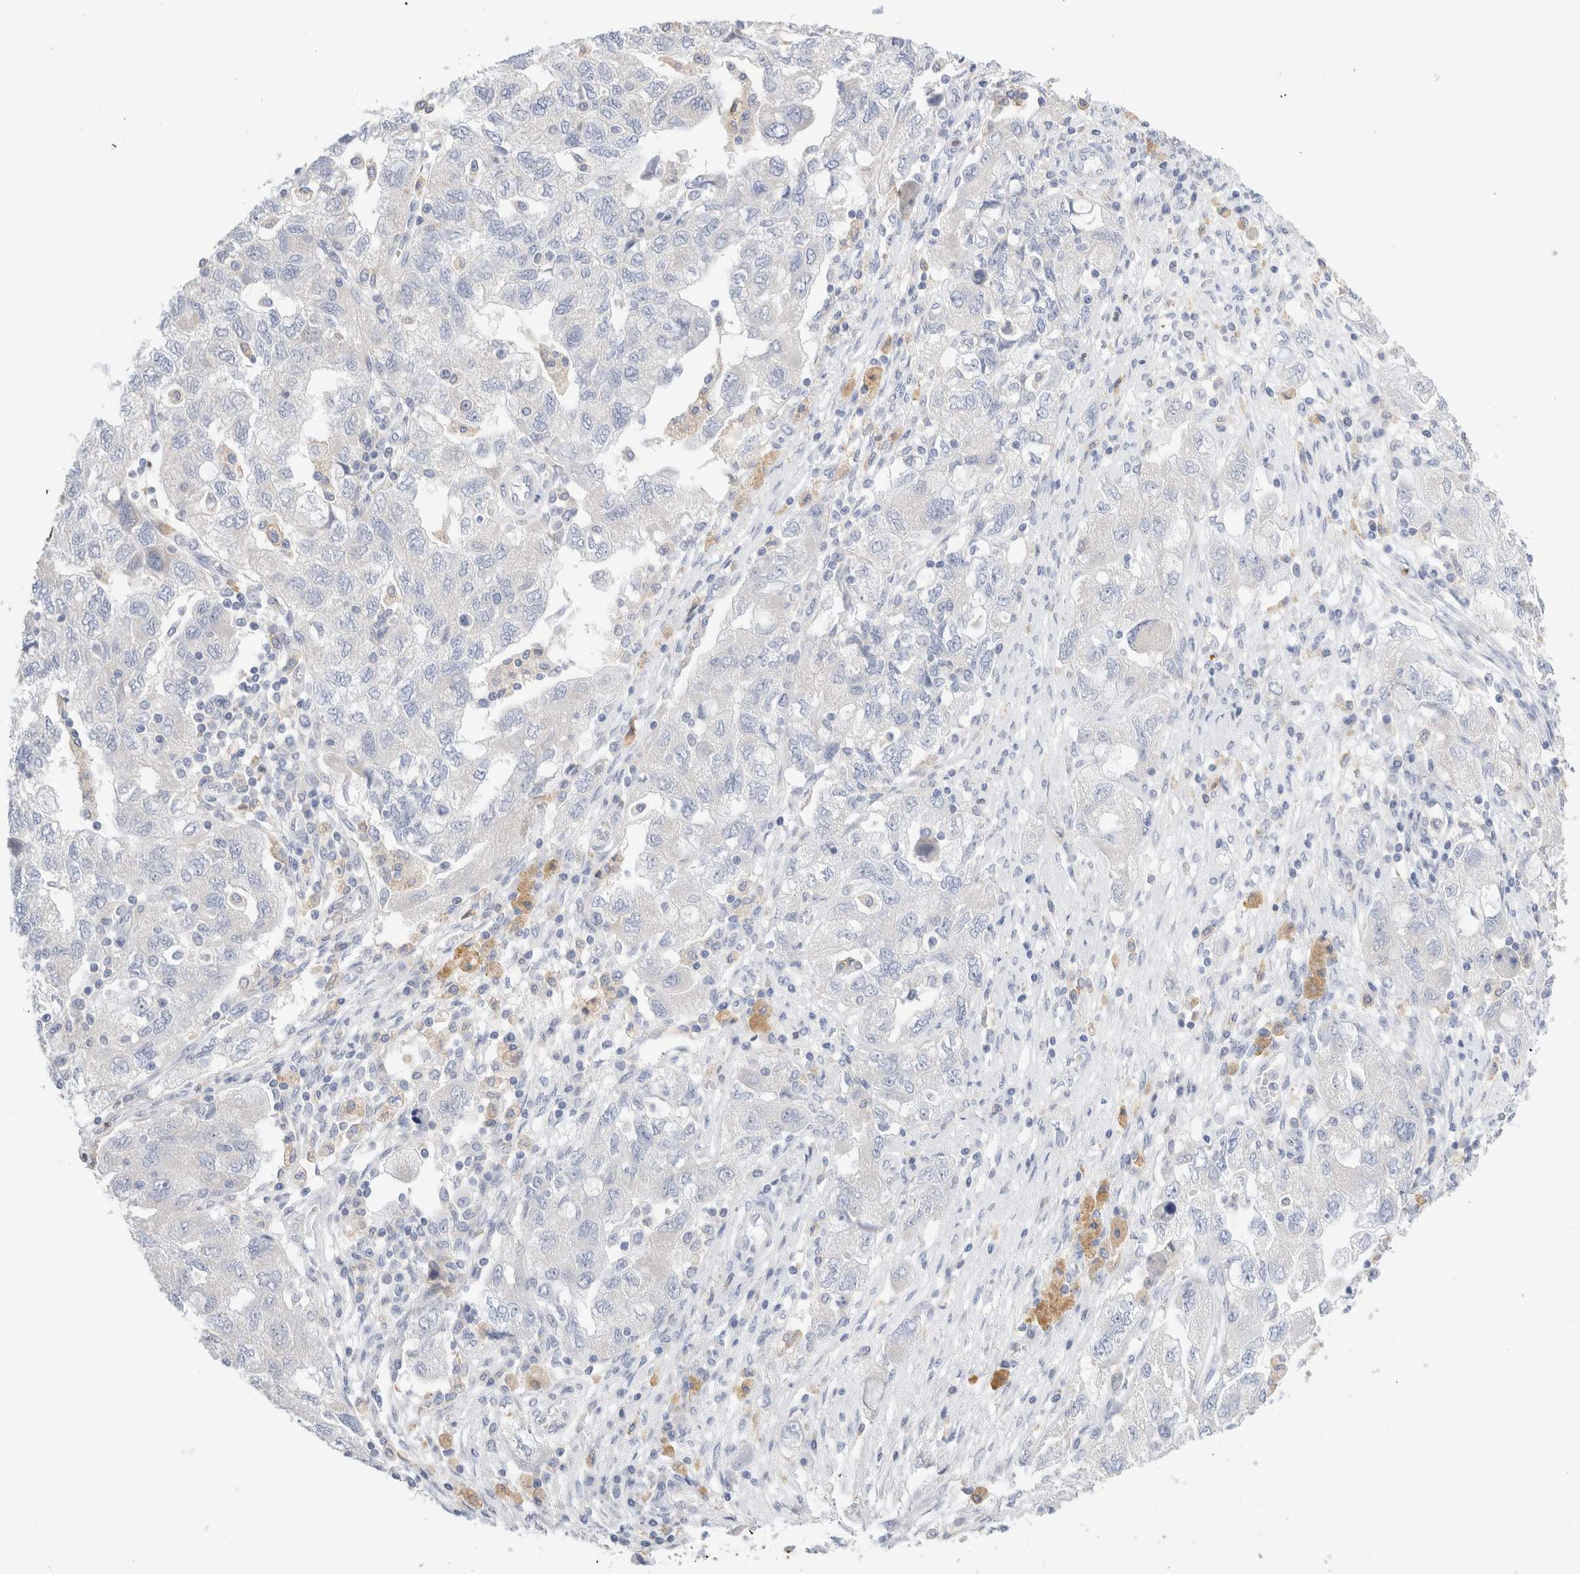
{"staining": {"intensity": "negative", "quantity": "none", "location": "none"}, "tissue": "ovarian cancer", "cell_type": "Tumor cells", "image_type": "cancer", "snomed": [{"axis": "morphology", "description": "Carcinoma, NOS"}, {"axis": "morphology", "description": "Cystadenocarcinoma, serous, NOS"}, {"axis": "topography", "description": "Ovary"}], "caption": "This is a histopathology image of immunohistochemistry staining of ovarian cancer, which shows no expression in tumor cells. (Stains: DAB (3,3'-diaminobenzidine) immunohistochemistry (IHC) with hematoxylin counter stain, Microscopy: brightfield microscopy at high magnification).", "gene": "ADAM30", "patient": {"sex": "female", "age": 69}}